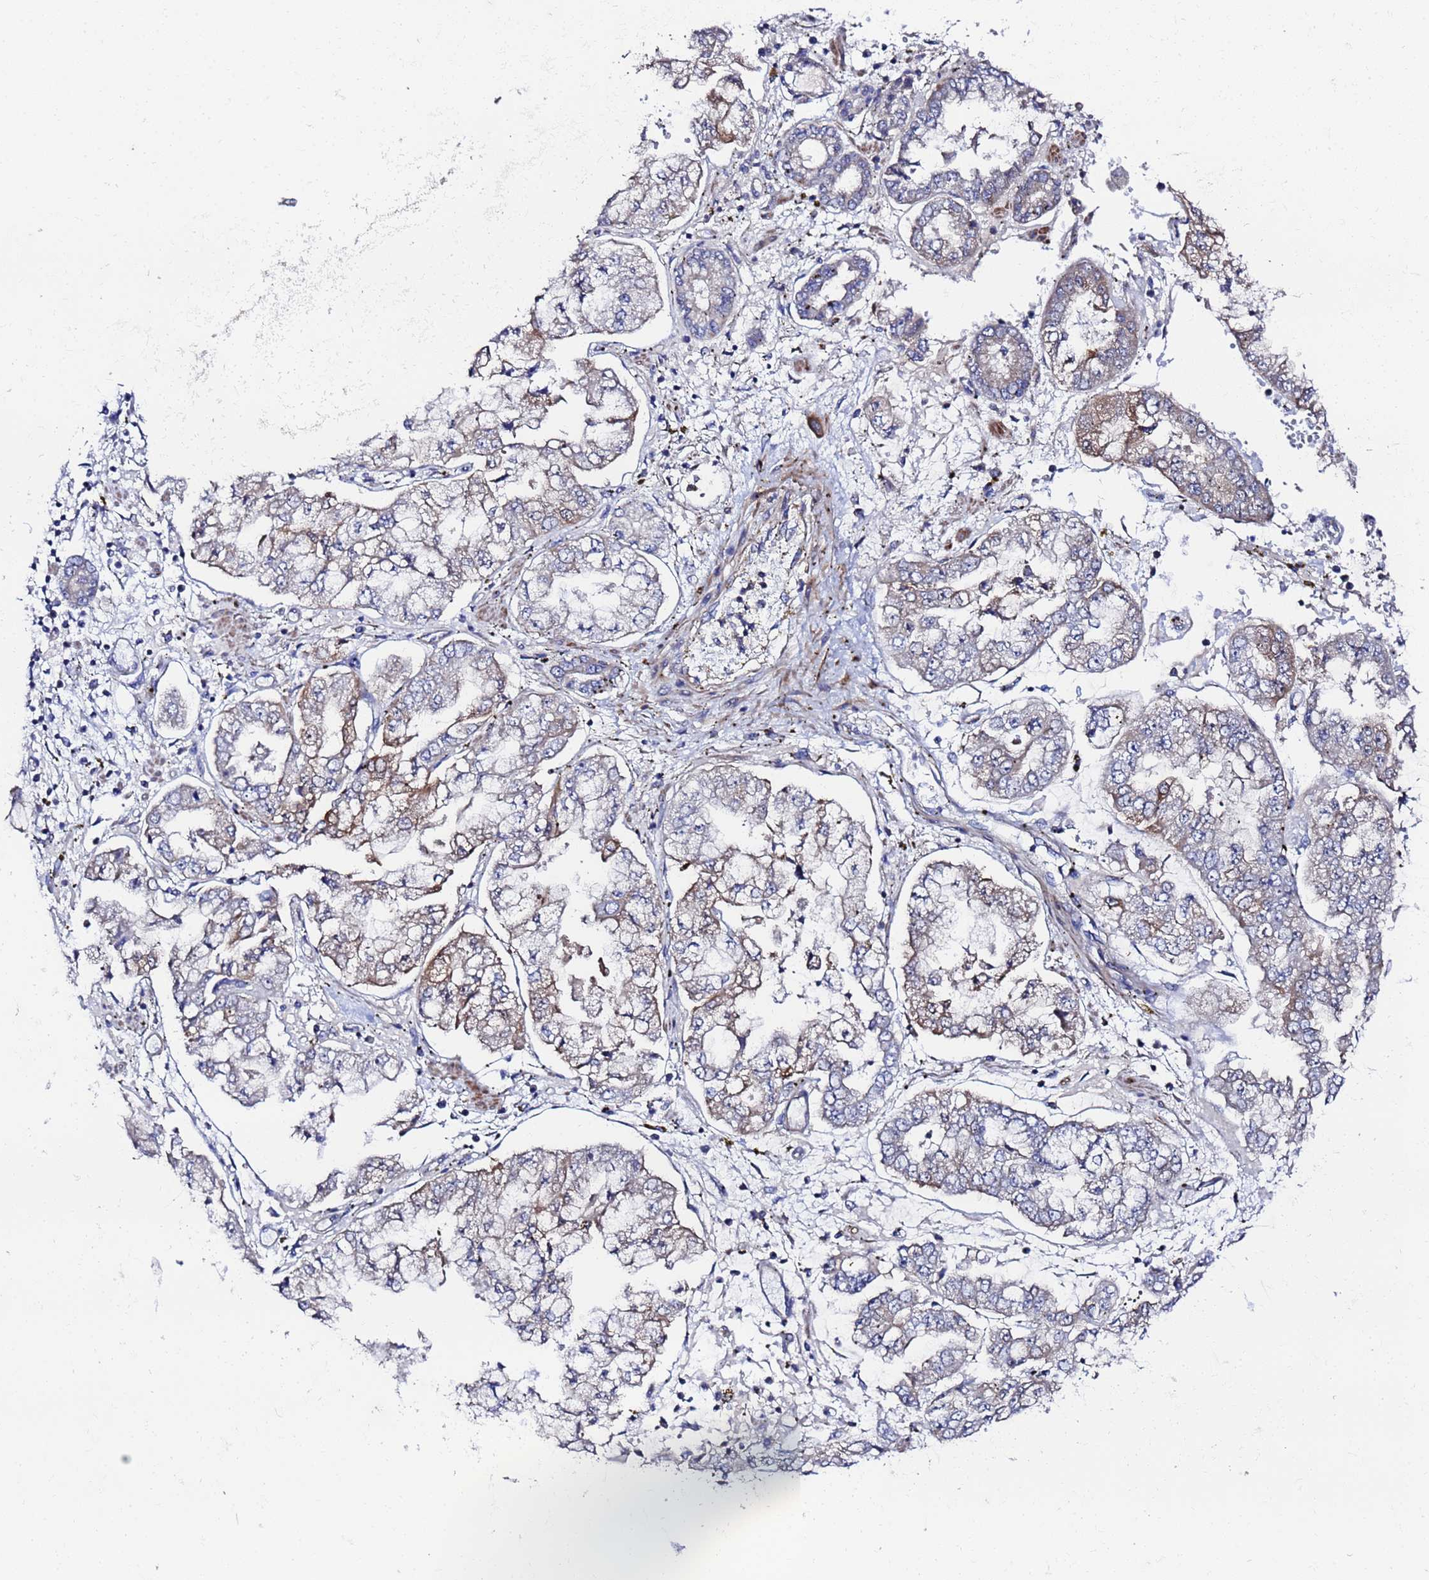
{"staining": {"intensity": "moderate", "quantity": "25%-75%", "location": "cytoplasmic/membranous"}, "tissue": "stomach cancer", "cell_type": "Tumor cells", "image_type": "cancer", "snomed": [{"axis": "morphology", "description": "Adenocarcinoma, NOS"}, {"axis": "topography", "description": "Stomach"}], "caption": "Stomach adenocarcinoma stained with a protein marker demonstrates moderate staining in tumor cells.", "gene": "FAHD2A", "patient": {"sex": "male", "age": 76}}